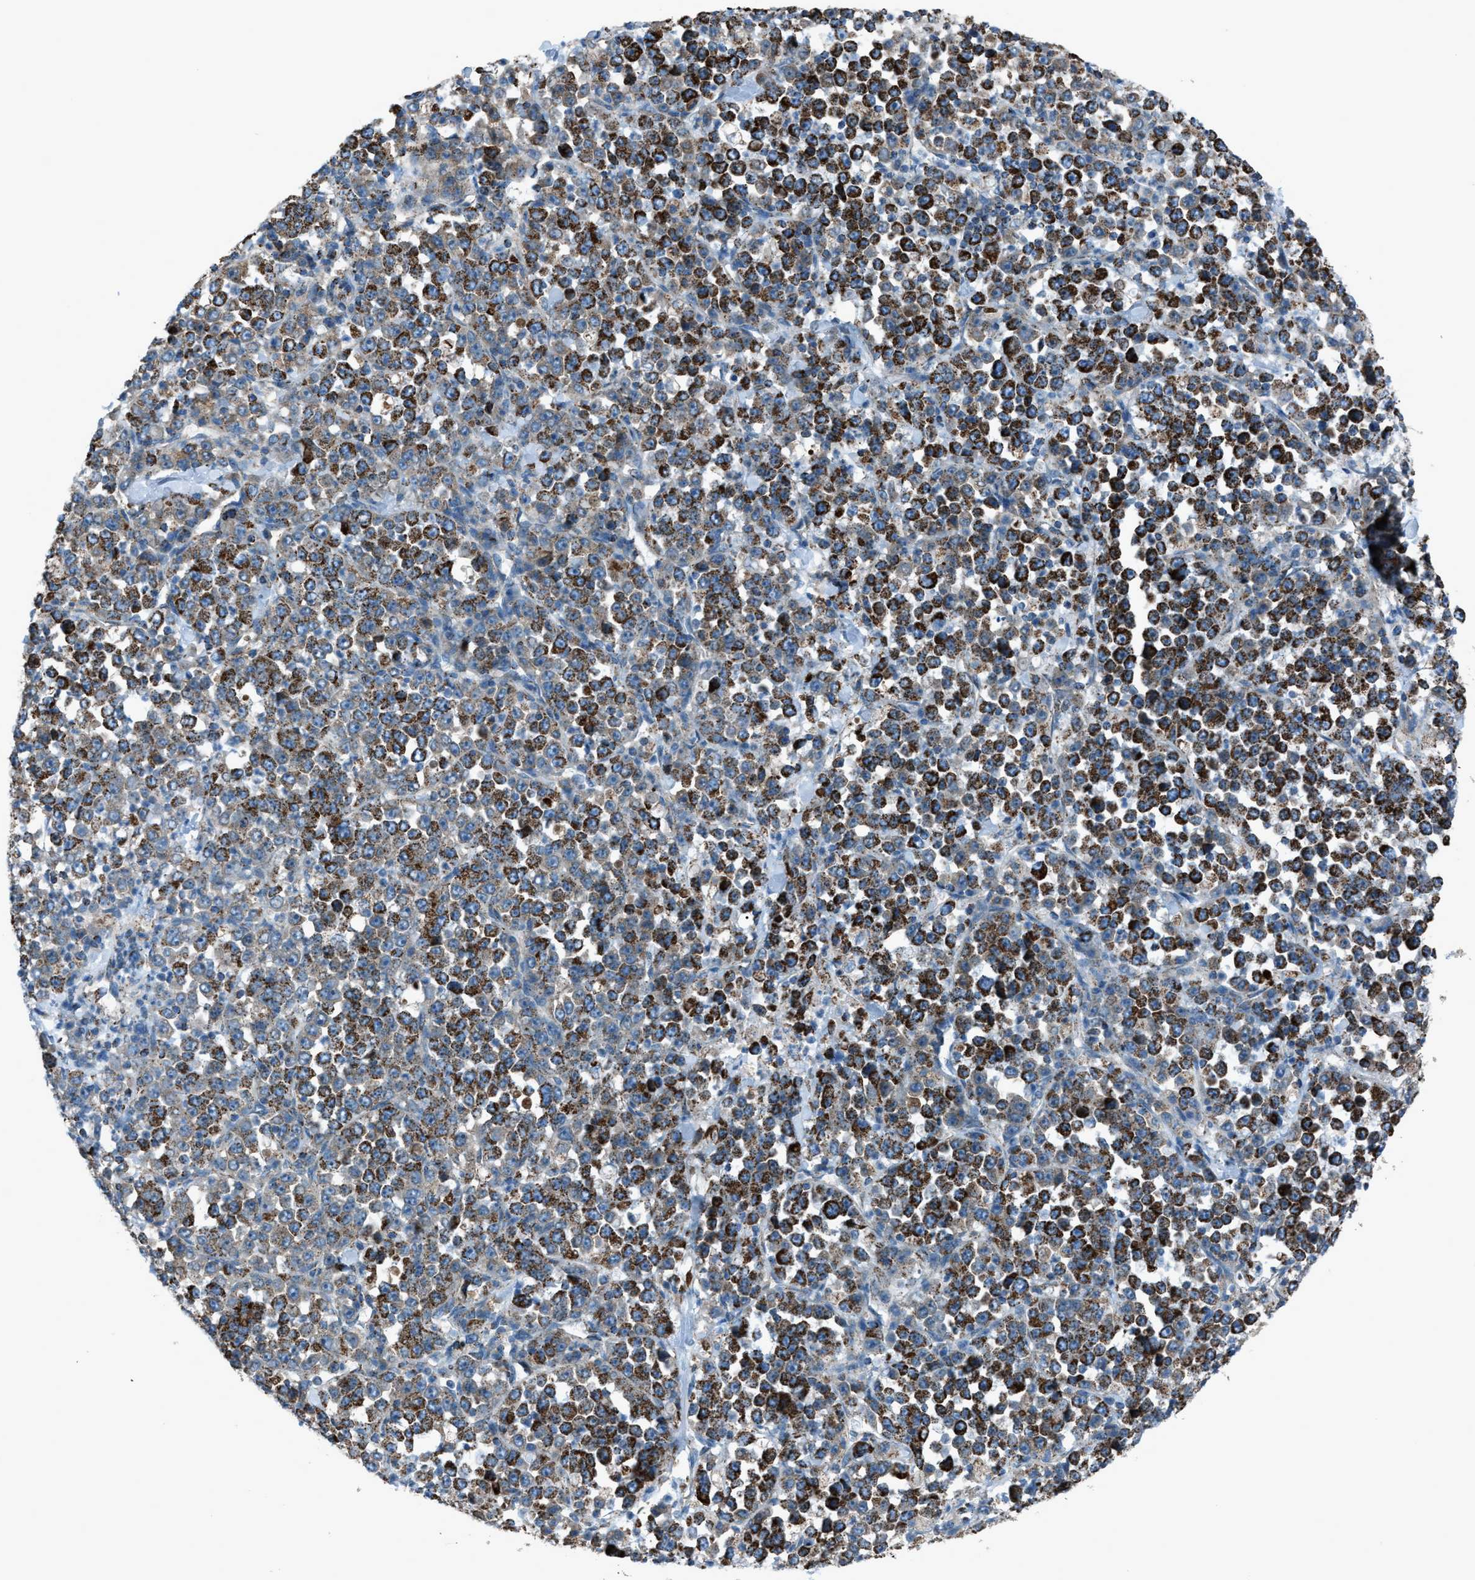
{"staining": {"intensity": "strong", "quantity": ">75%", "location": "cytoplasmic/membranous"}, "tissue": "stomach cancer", "cell_type": "Tumor cells", "image_type": "cancer", "snomed": [{"axis": "morphology", "description": "Normal tissue, NOS"}, {"axis": "morphology", "description": "Adenocarcinoma, NOS"}, {"axis": "topography", "description": "Stomach, upper"}, {"axis": "topography", "description": "Stomach"}], "caption": "A histopathology image showing strong cytoplasmic/membranous expression in approximately >75% of tumor cells in stomach cancer (adenocarcinoma), as visualized by brown immunohistochemical staining.", "gene": "MDH2", "patient": {"sex": "male", "age": 59}}